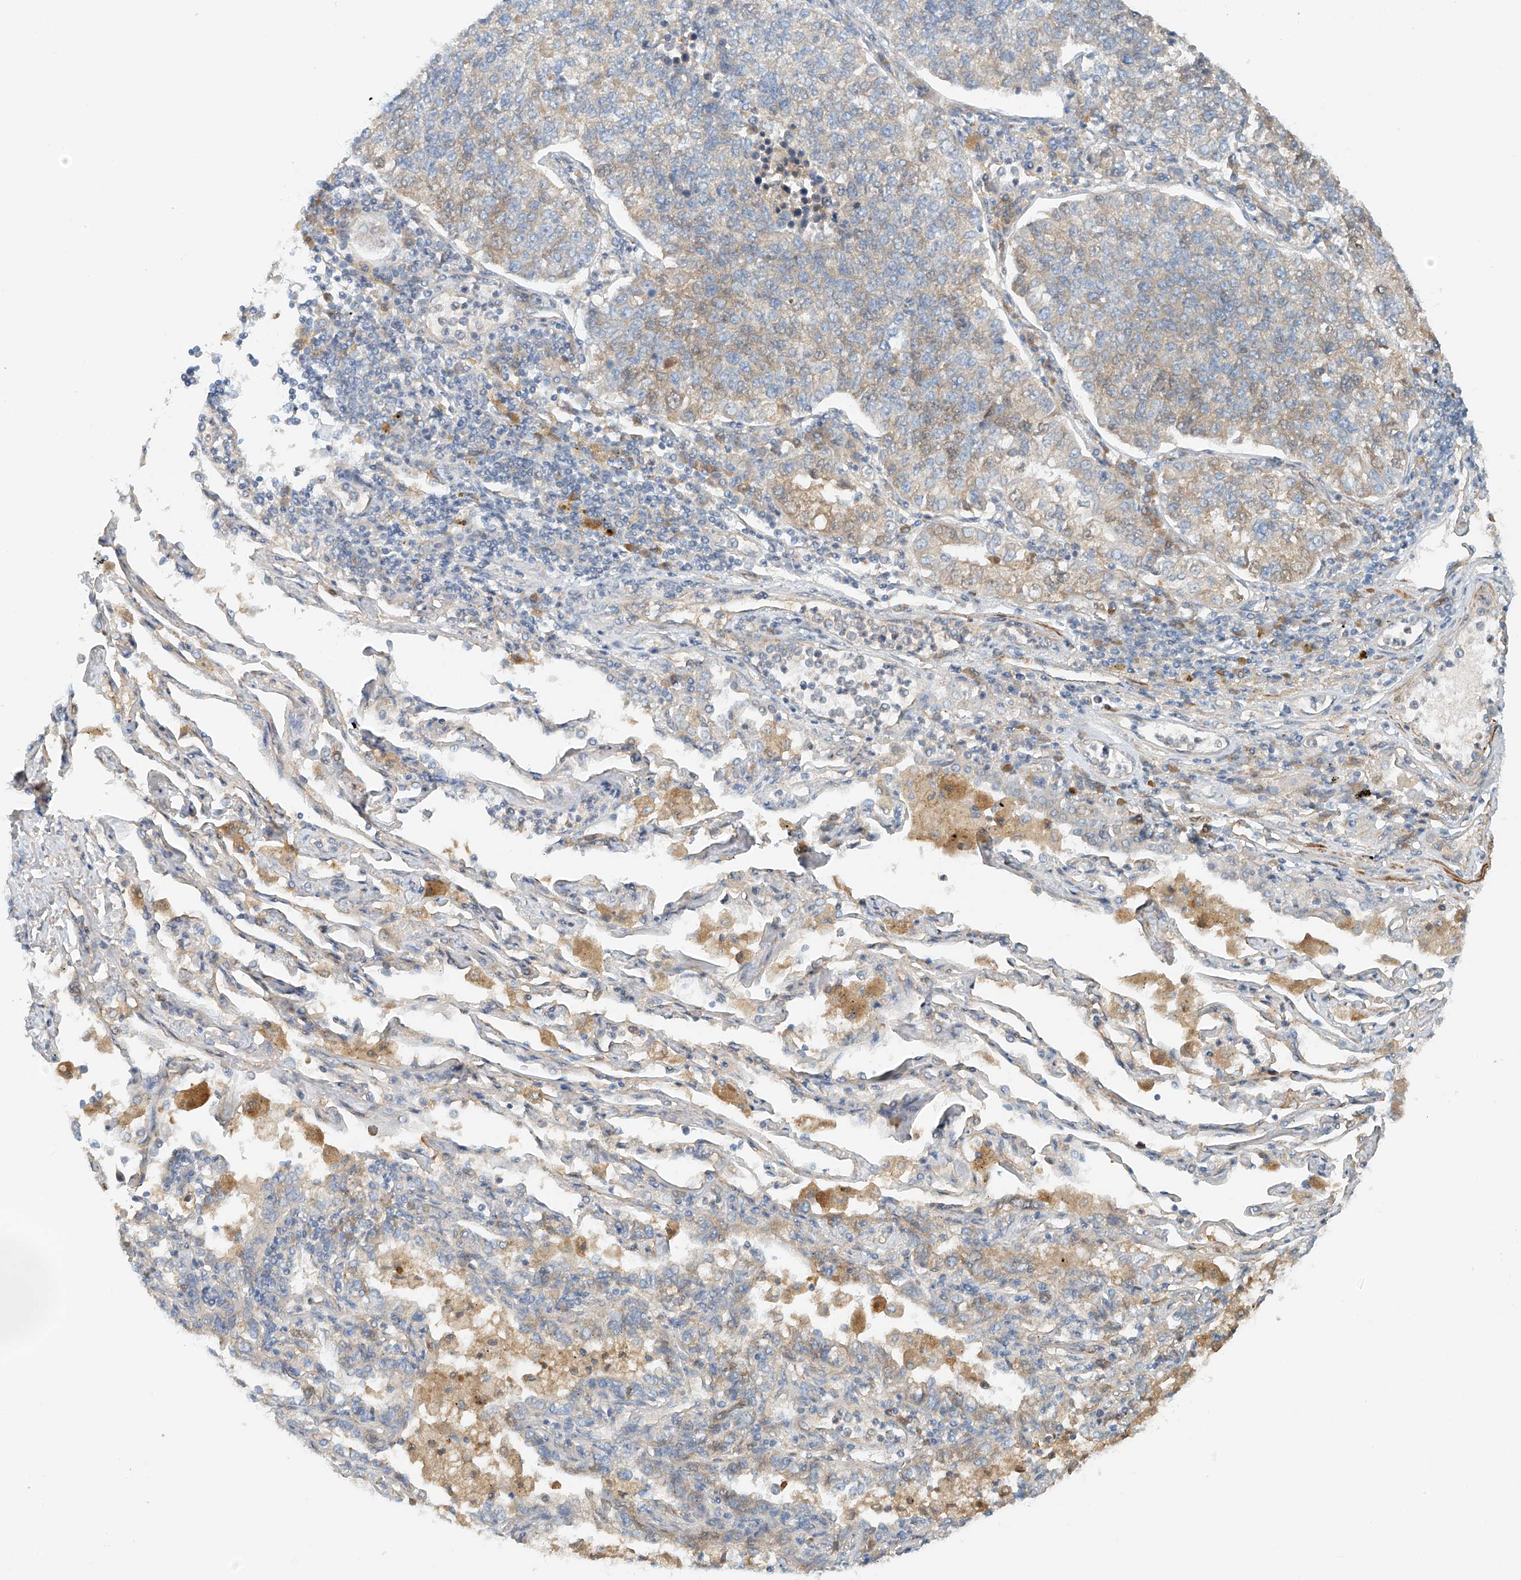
{"staining": {"intensity": "weak", "quantity": "25%-75%", "location": "cytoplasmic/membranous"}, "tissue": "lung cancer", "cell_type": "Tumor cells", "image_type": "cancer", "snomed": [{"axis": "morphology", "description": "Adenocarcinoma, NOS"}, {"axis": "topography", "description": "Lung"}], "caption": "Protein analysis of lung cancer tissue exhibits weak cytoplasmic/membranous staining in approximately 25%-75% of tumor cells.", "gene": "LYRM9", "patient": {"sex": "male", "age": 49}}